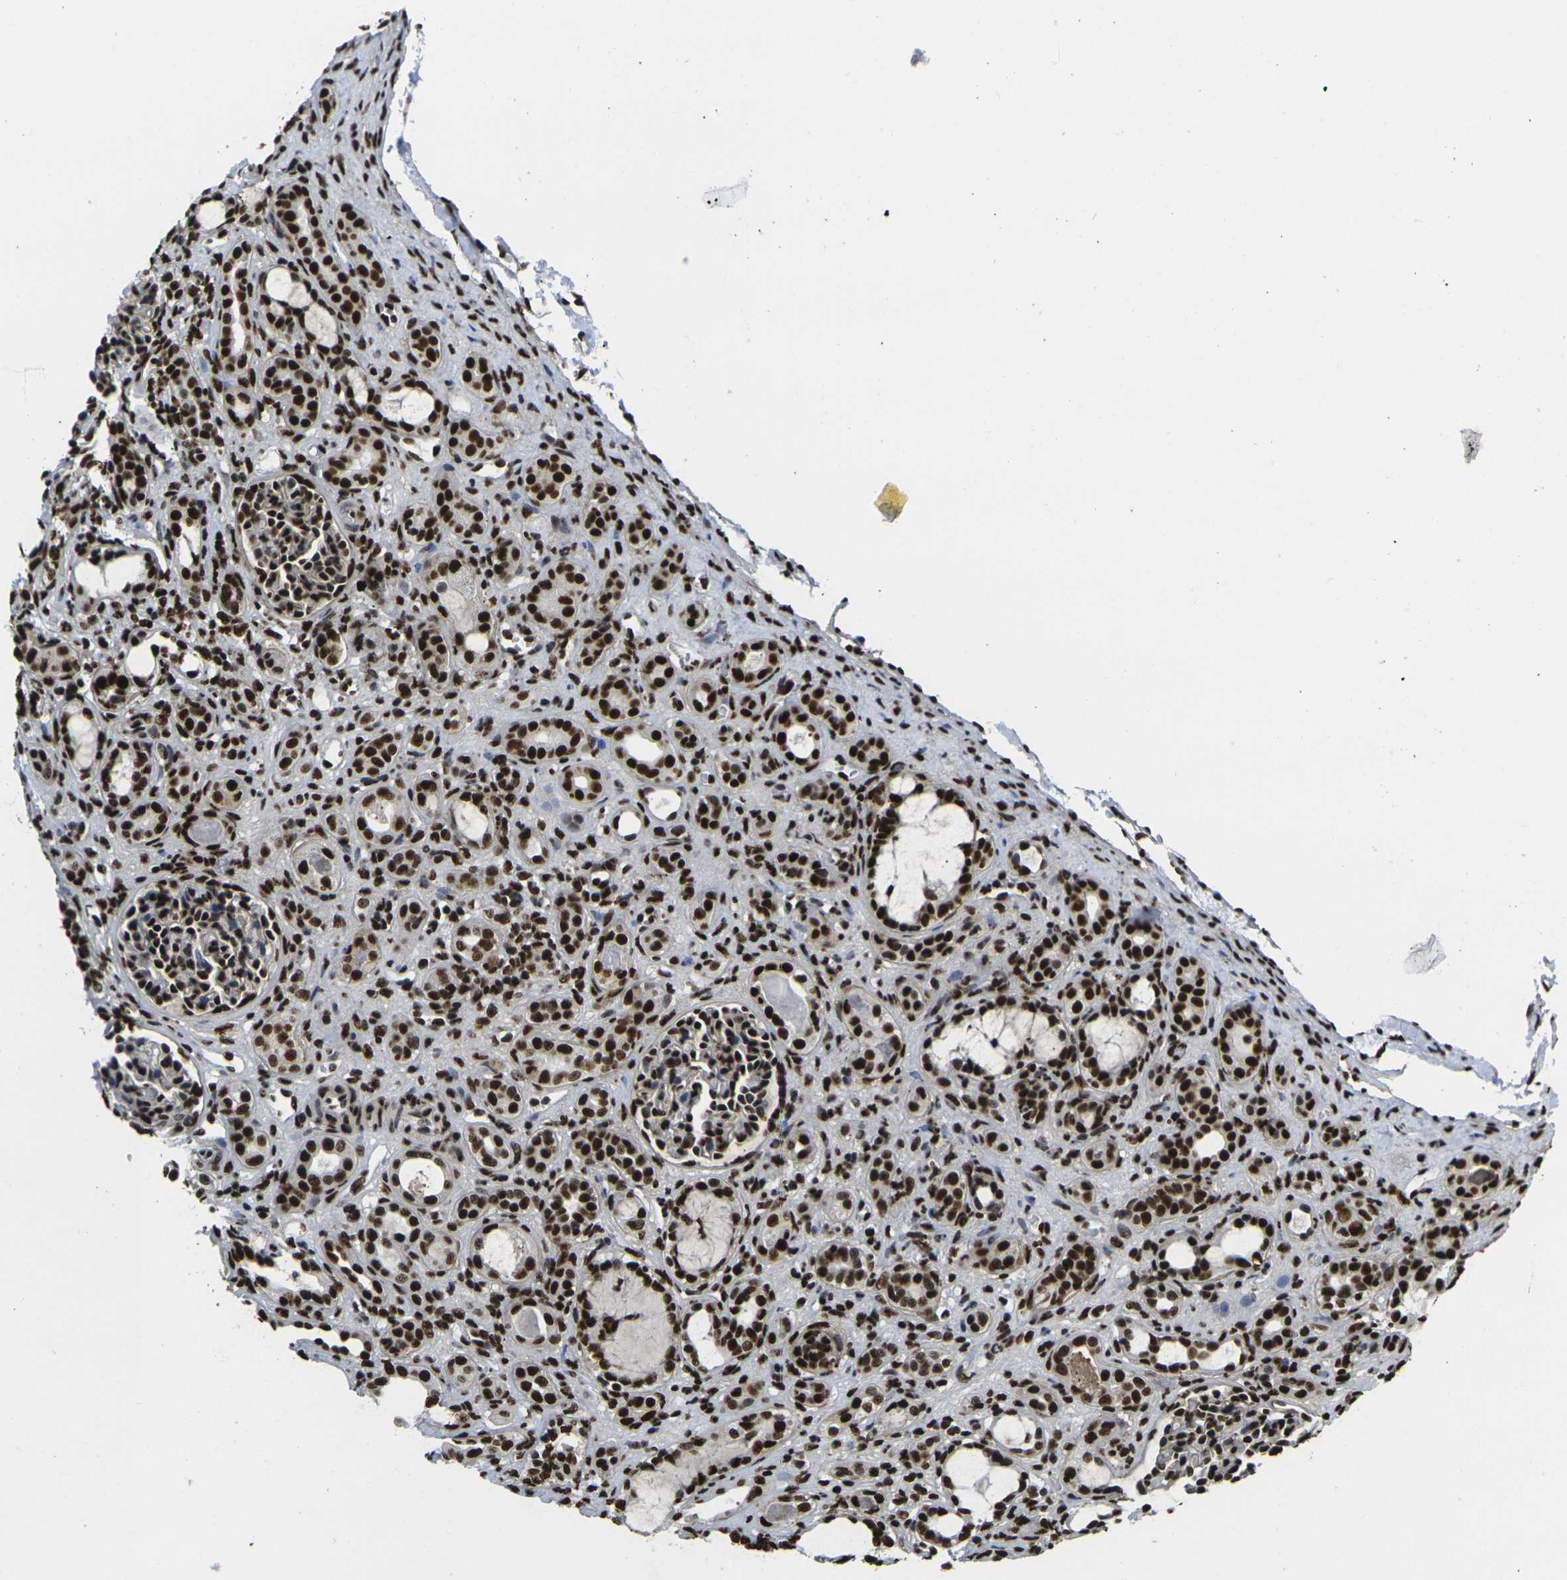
{"staining": {"intensity": "strong", "quantity": ">75%", "location": "nuclear"}, "tissue": "kidney", "cell_type": "Cells in glomeruli", "image_type": "normal", "snomed": [{"axis": "morphology", "description": "Normal tissue, NOS"}, {"axis": "topography", "description": "Kidney"}], "caption": "Protein analysis of unremarkable kidney exhibits strong nuclear positivity in approximately >75% of cells in glomeruli.", "gene": "SMARCC1", "patient": {"sex": "male", "age": 7}}